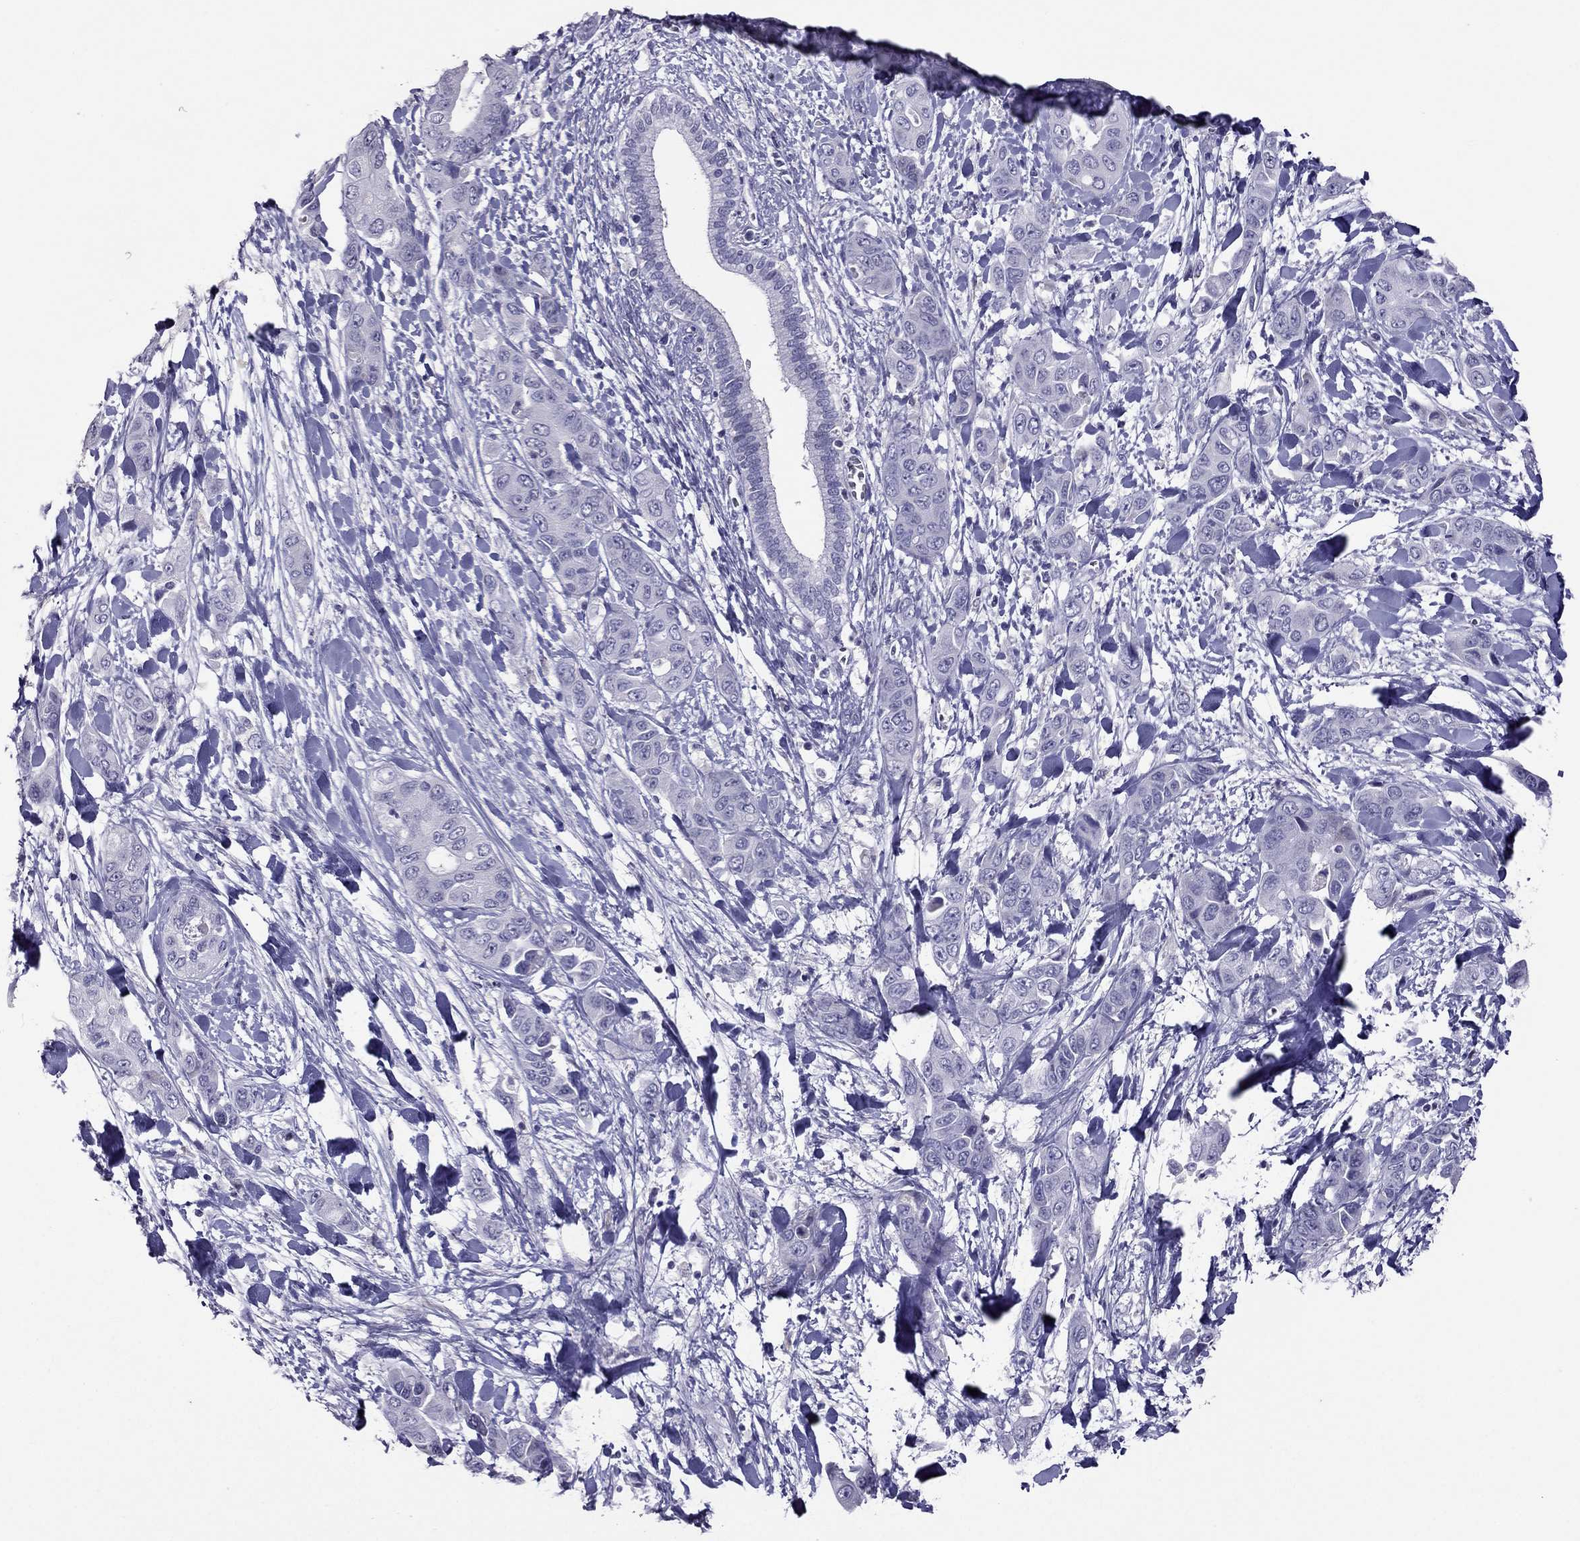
{"staining": {"intensity": "negative", "quantity": "none", "location": "none"}, "tissue": "liver cancer", "cell_type": "Tumor cells", "image_type": "cancer", "snomed": [{"axis": "morphology", "description": "Cholangiocarcinoma"}, {"axis": "topography", "description": "Liver"}], "caption": "An image of liver cancer (cholangiocarcinoma) stained for a protein demonstrates no brown staining in tumor cells.", "gene": "RGS8", "patient": {"sex": "female", "age": 52}}